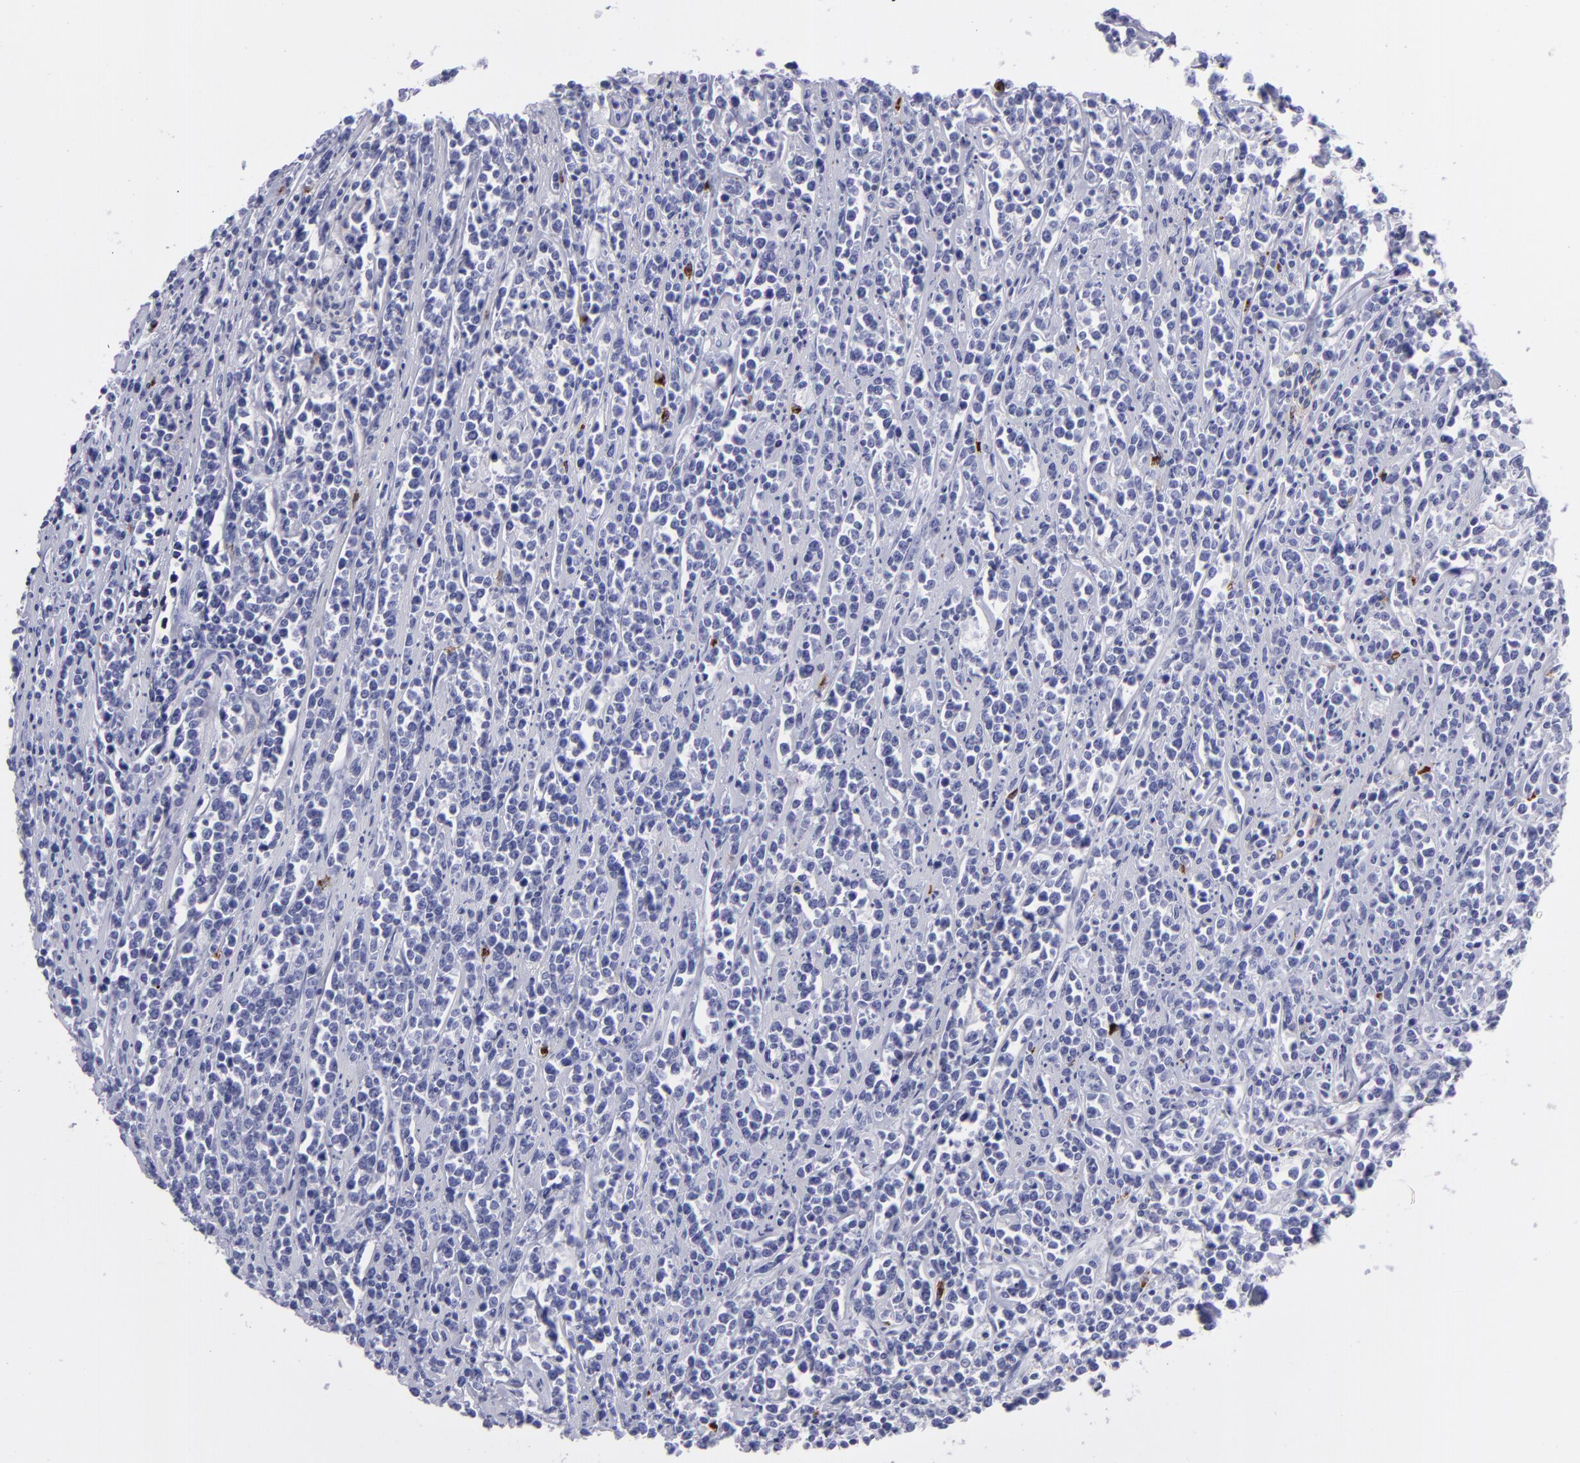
{"staining": {"intensity": "moderate", "quantity": "<25%", "location": "cytoplasmic/membranous"}, "tissue": "lymphoma", "cell_type": "Tumor cells", "image_type": "cancer", "snomed": [{"axis": "morphology", "description": "Malignant lymphoma, non-Hodgkin's type, High grade"}, {"axis": "topography", "description": "Small intestine"}, {"axis": "topography", "description": "Colon"}], "caption": "Lymphoma stained for a protein exhibits moderate cytoplasmic/membranous positivity in tumor cells.", "gene": "SELPLG", "patient": {"sex": "male", "age": 8}}